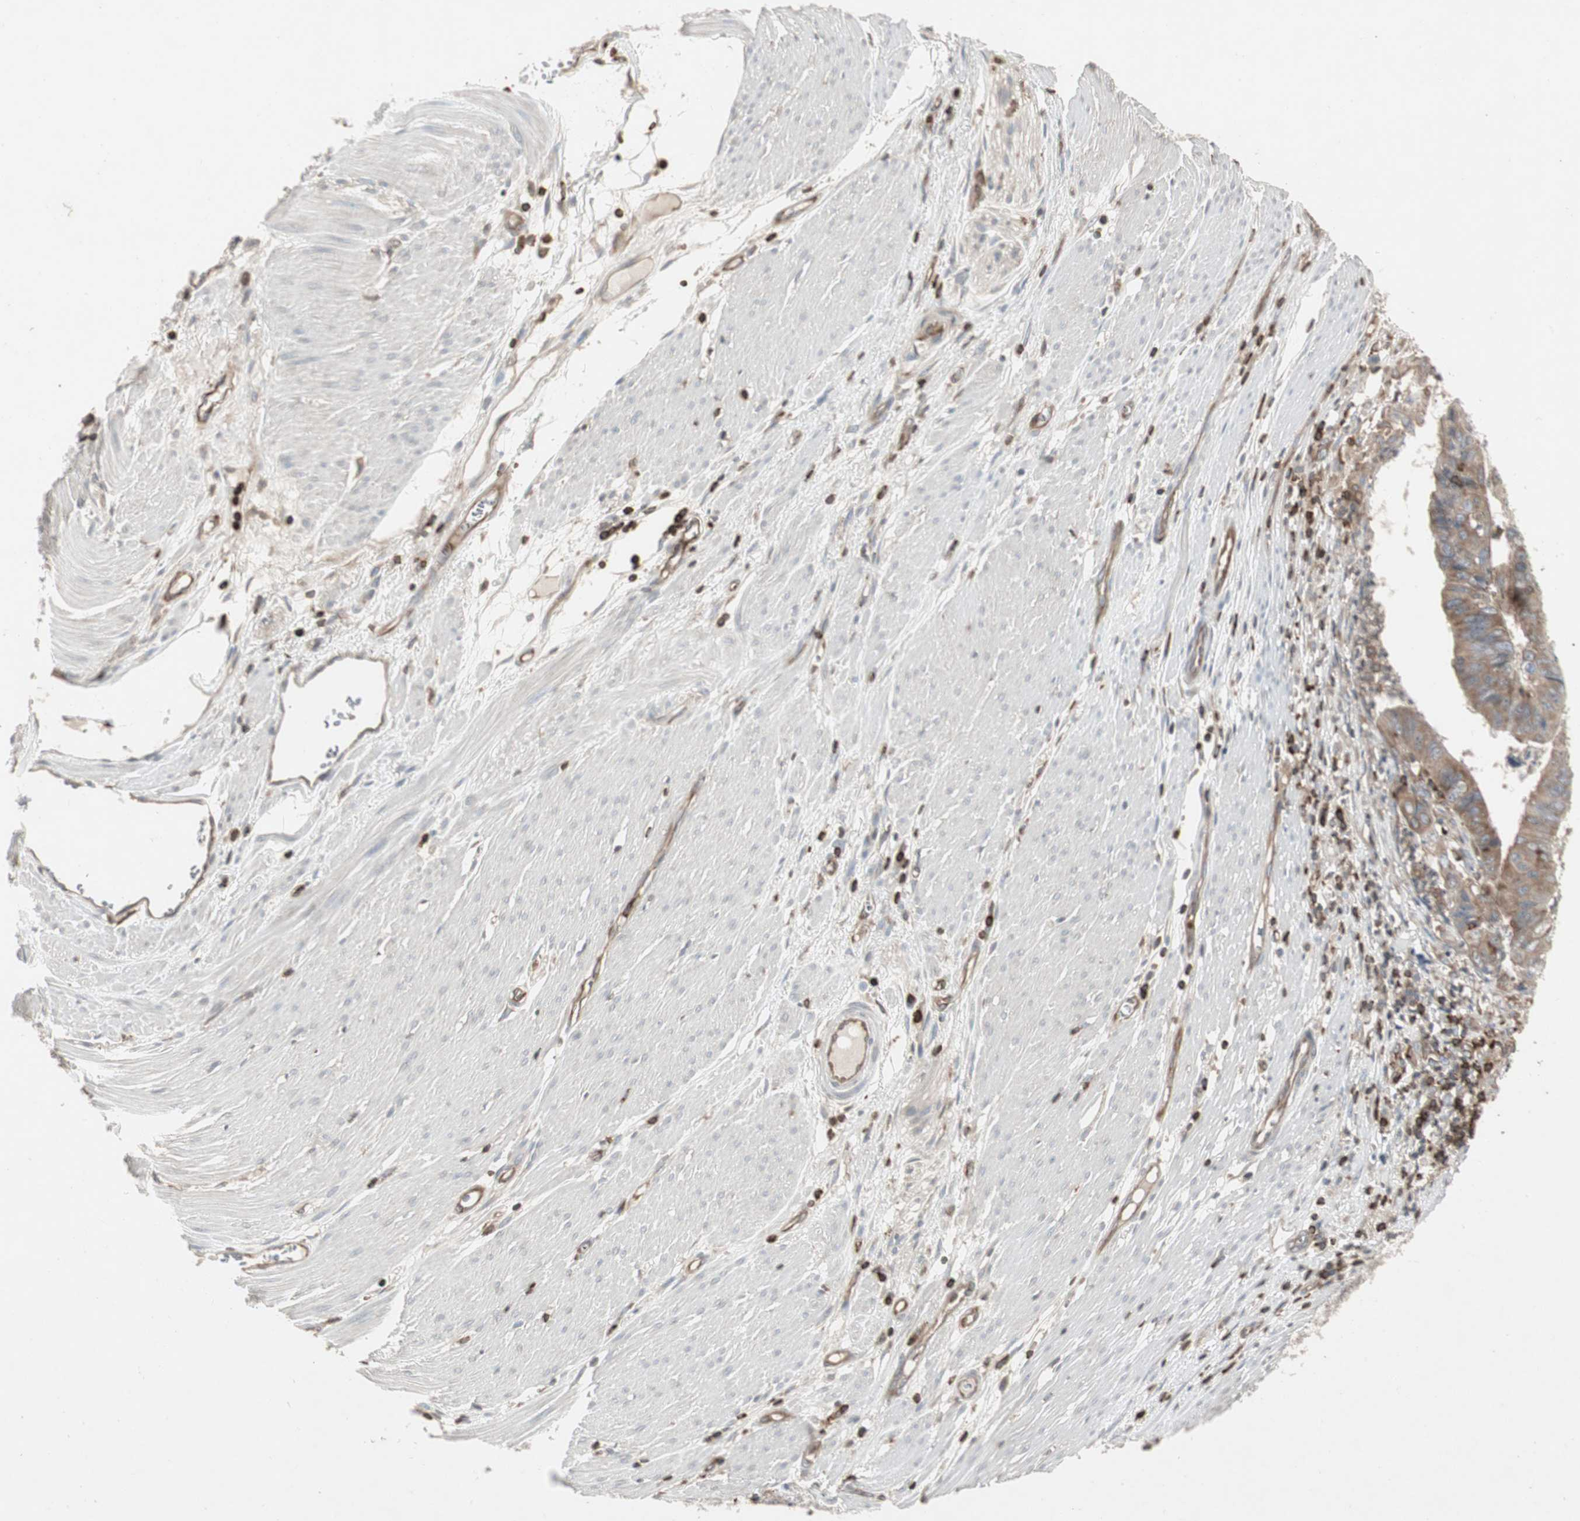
{"staining": {"intensity": "moderate", "quantity": "25%-75%", "location": "cytoplasmic/membranous"}, "tissue": "stomach cancer", "cell_type": "Tumor cells", "image_type": "cancer", "snomed": [{"axis": "morphology", "description": "Adenocarcinoma, NOS"}, {"axis": "topography", "description": "Stomach, lower"}], "caption": "Immunohistochemistry micrograph of neoplastic tissue: stomach cancer (adenocarcinoma) stained using immunohistochemistry demonstrates medium levels of moderate protein expression localized specifically in the cytoplasmic/membranous of tumor cells, appearing as a cytoplasmic/membranous brown color.", "gene": "ARHGEF1", "patient": {"sex": "male", "age": 77}}